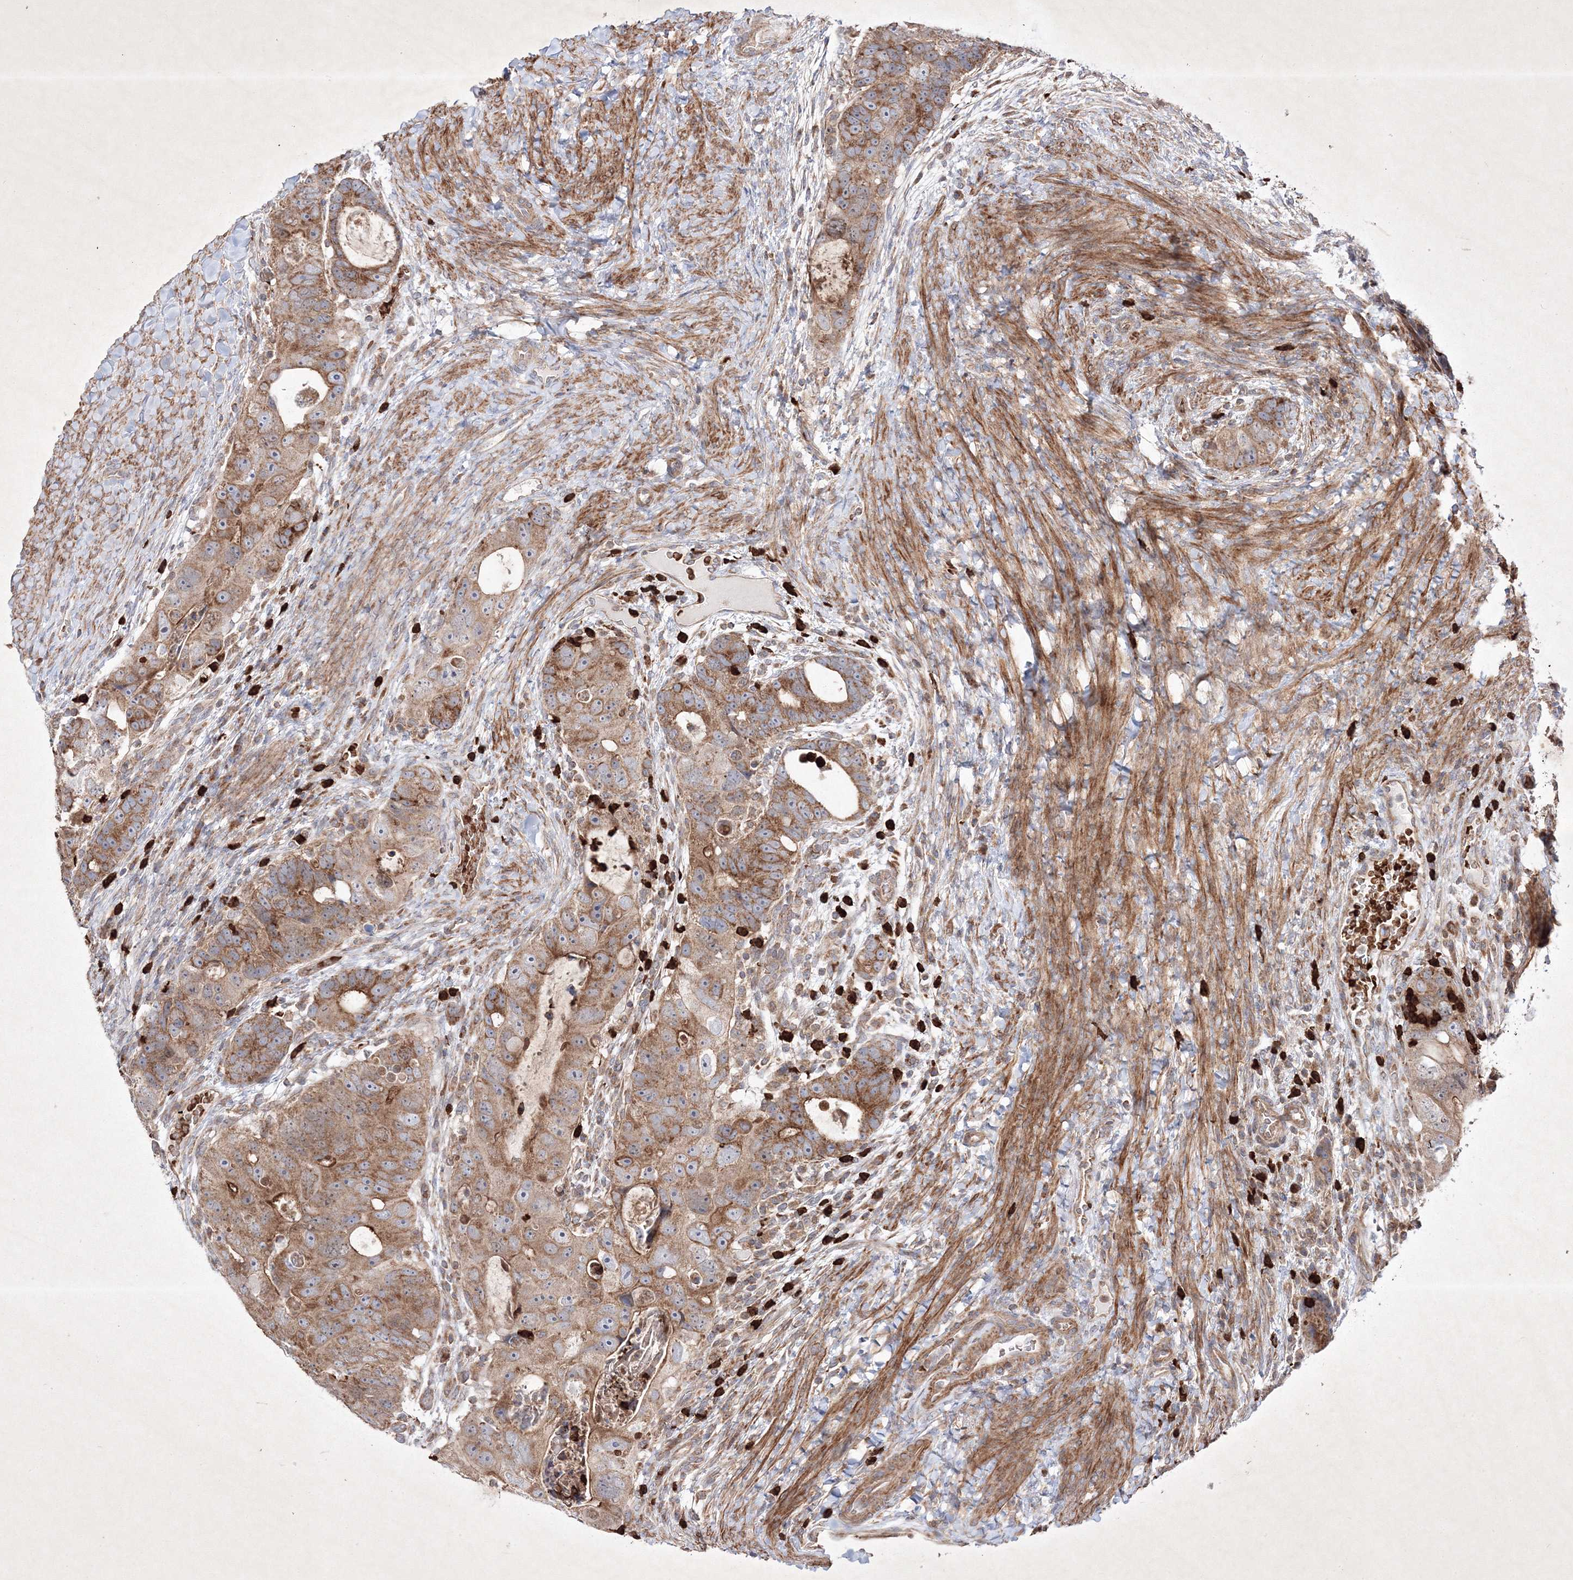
{"staining": {"intensity": "strong", "quantity": ">75%", "location": "cytoplasmic/membranous"}, "tissue": "colorectal cancer", "cell_type": "Tumor cells", "image_type": "cancer", "snomed": [{"axis": "morphology", "description": "Adenocarcinoma, NOS"}, {"axis": "topography", "description": "Rectum"}], "caption": "IHC (DAB (3,3'-diaminobenzidine)) staining of human colorectal cancer (adenocarcinoma) reveals strong cytoplasmic/membranous protein positivity in about >75% of tumor cells.", "gene": "OPA1", "patient": {"sex": "male", "age": 59}}